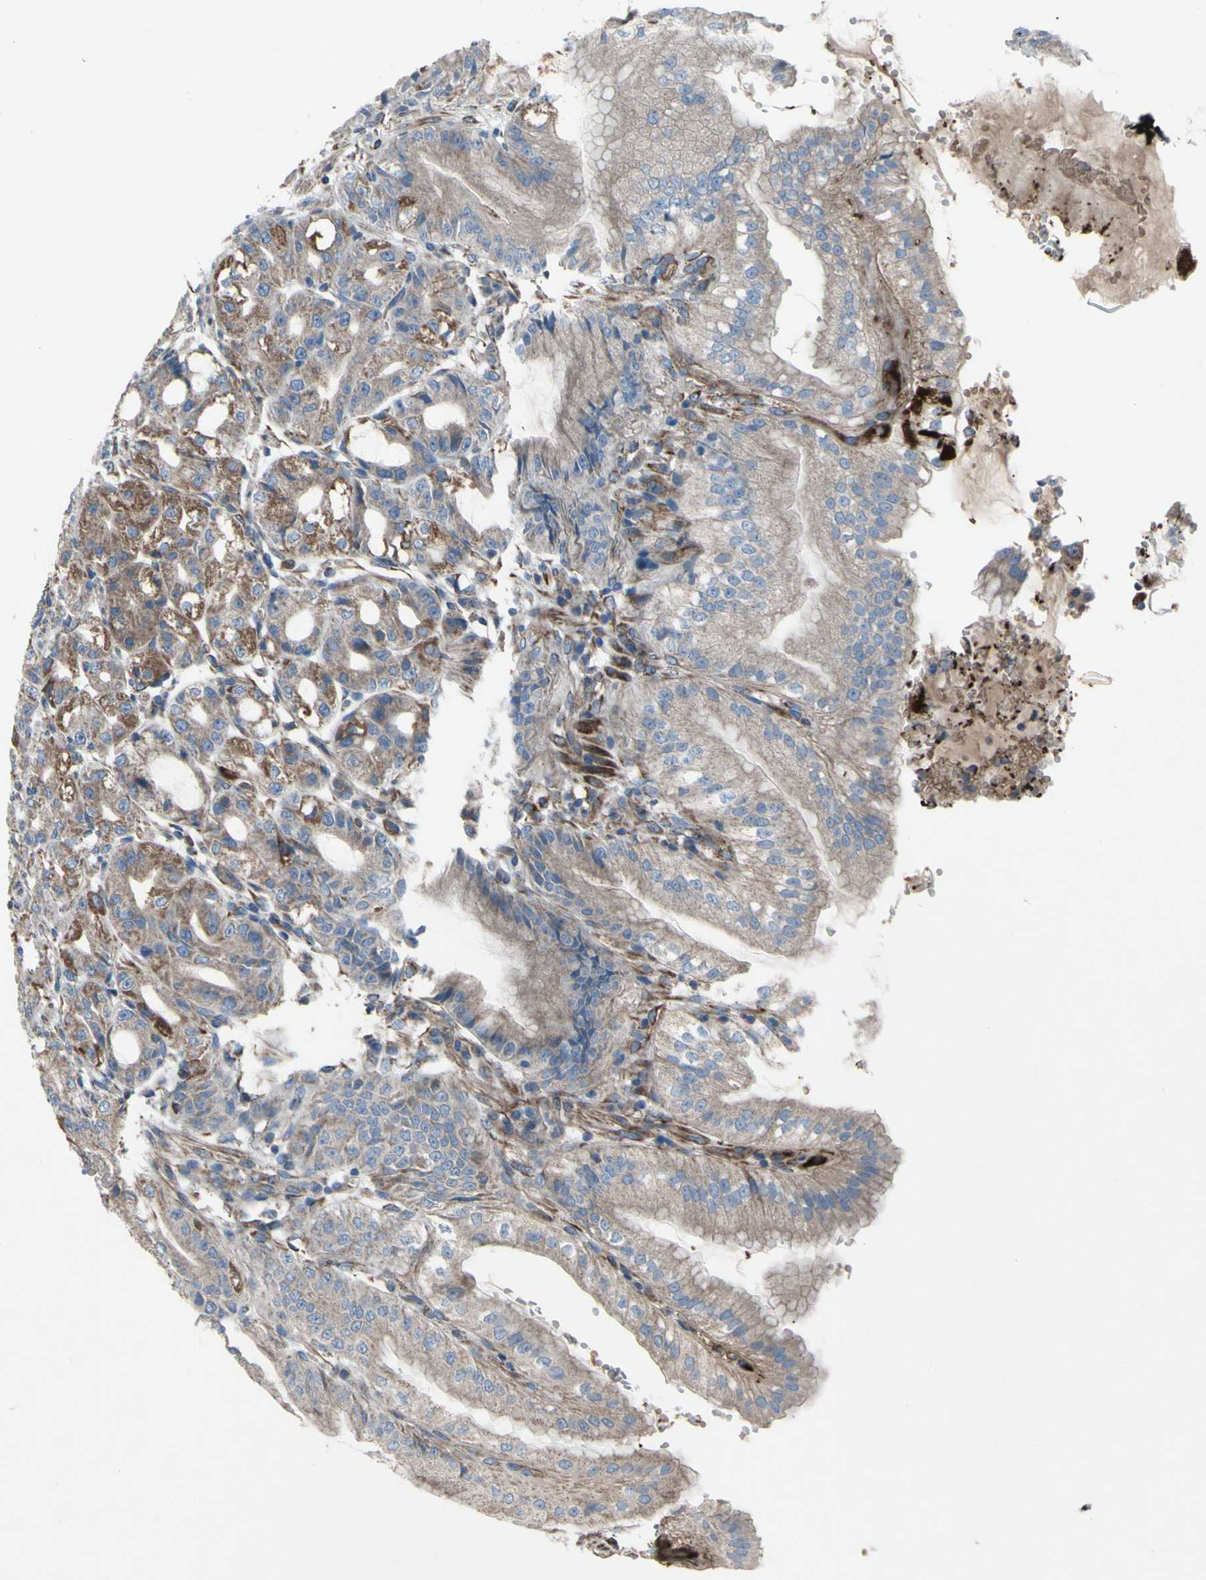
{"staining": {"intensity": "moderate", "quantity": "25%-75%", "location": "cytoplasmic/membranous"}, "tissue": "stomach", "cell_type": "Glandular cells", "image_type": "normal", "snomed": [{"axis": "morphology", "description": "Normal tissue, NOS"}, {"axis": "topography", "description": "Stomach, lower"}], "caption": "IHC photomicrograph of normal stomach: human stomach stained using IHC demonstrates medium levels of moderate protein expression localized specifically in the cytoplasmic/membranous of glandular cells, appearing as a cytoplasmic/membranous brown color.", "gene": "EMC7", "patient": {"sex": "male", "age": 71}}